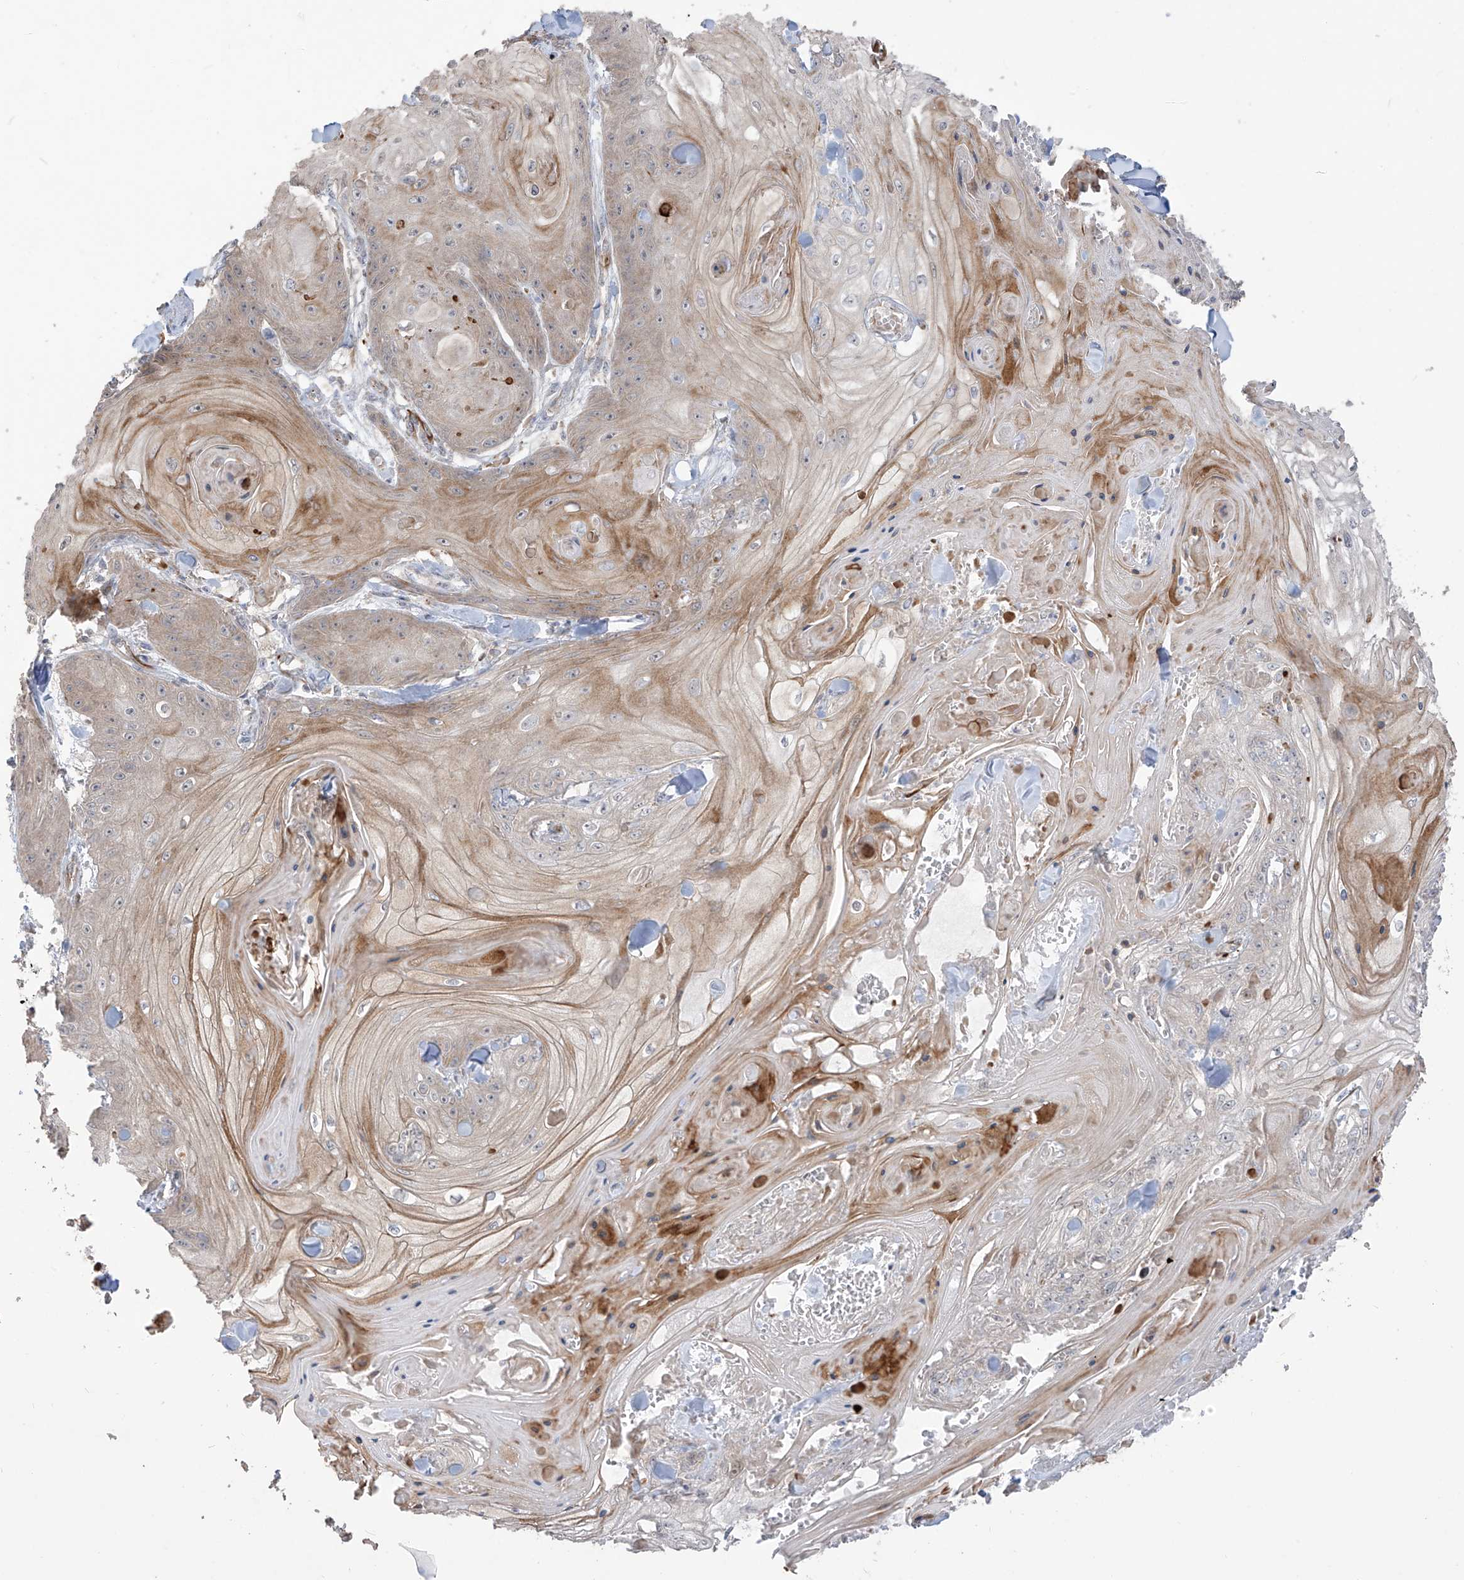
{"staining": {"intensity": "weak", "quantity": "25%-75%", "location": "cytoplasmic/membranous"}, "tissue": "skin cancer", "cell_type": "Tumor cells", "image_type": "cancer", "snomed": [{"axis": "morphology", "description": "Squamous cell carcinoma, NOS"}, {"axis": "topography", "description": "Skin"}], "caption": "Skin cancer (squamous cell carcinoma) tissue shows weak cytoplasmic/membranous positivity in about 25%-75% of tumor cells Ihc stains the protein of interest in brown and the nuclei are stained blue.", "gene": "DCDC2", "patient": {"sex": "male", "age": 74}}